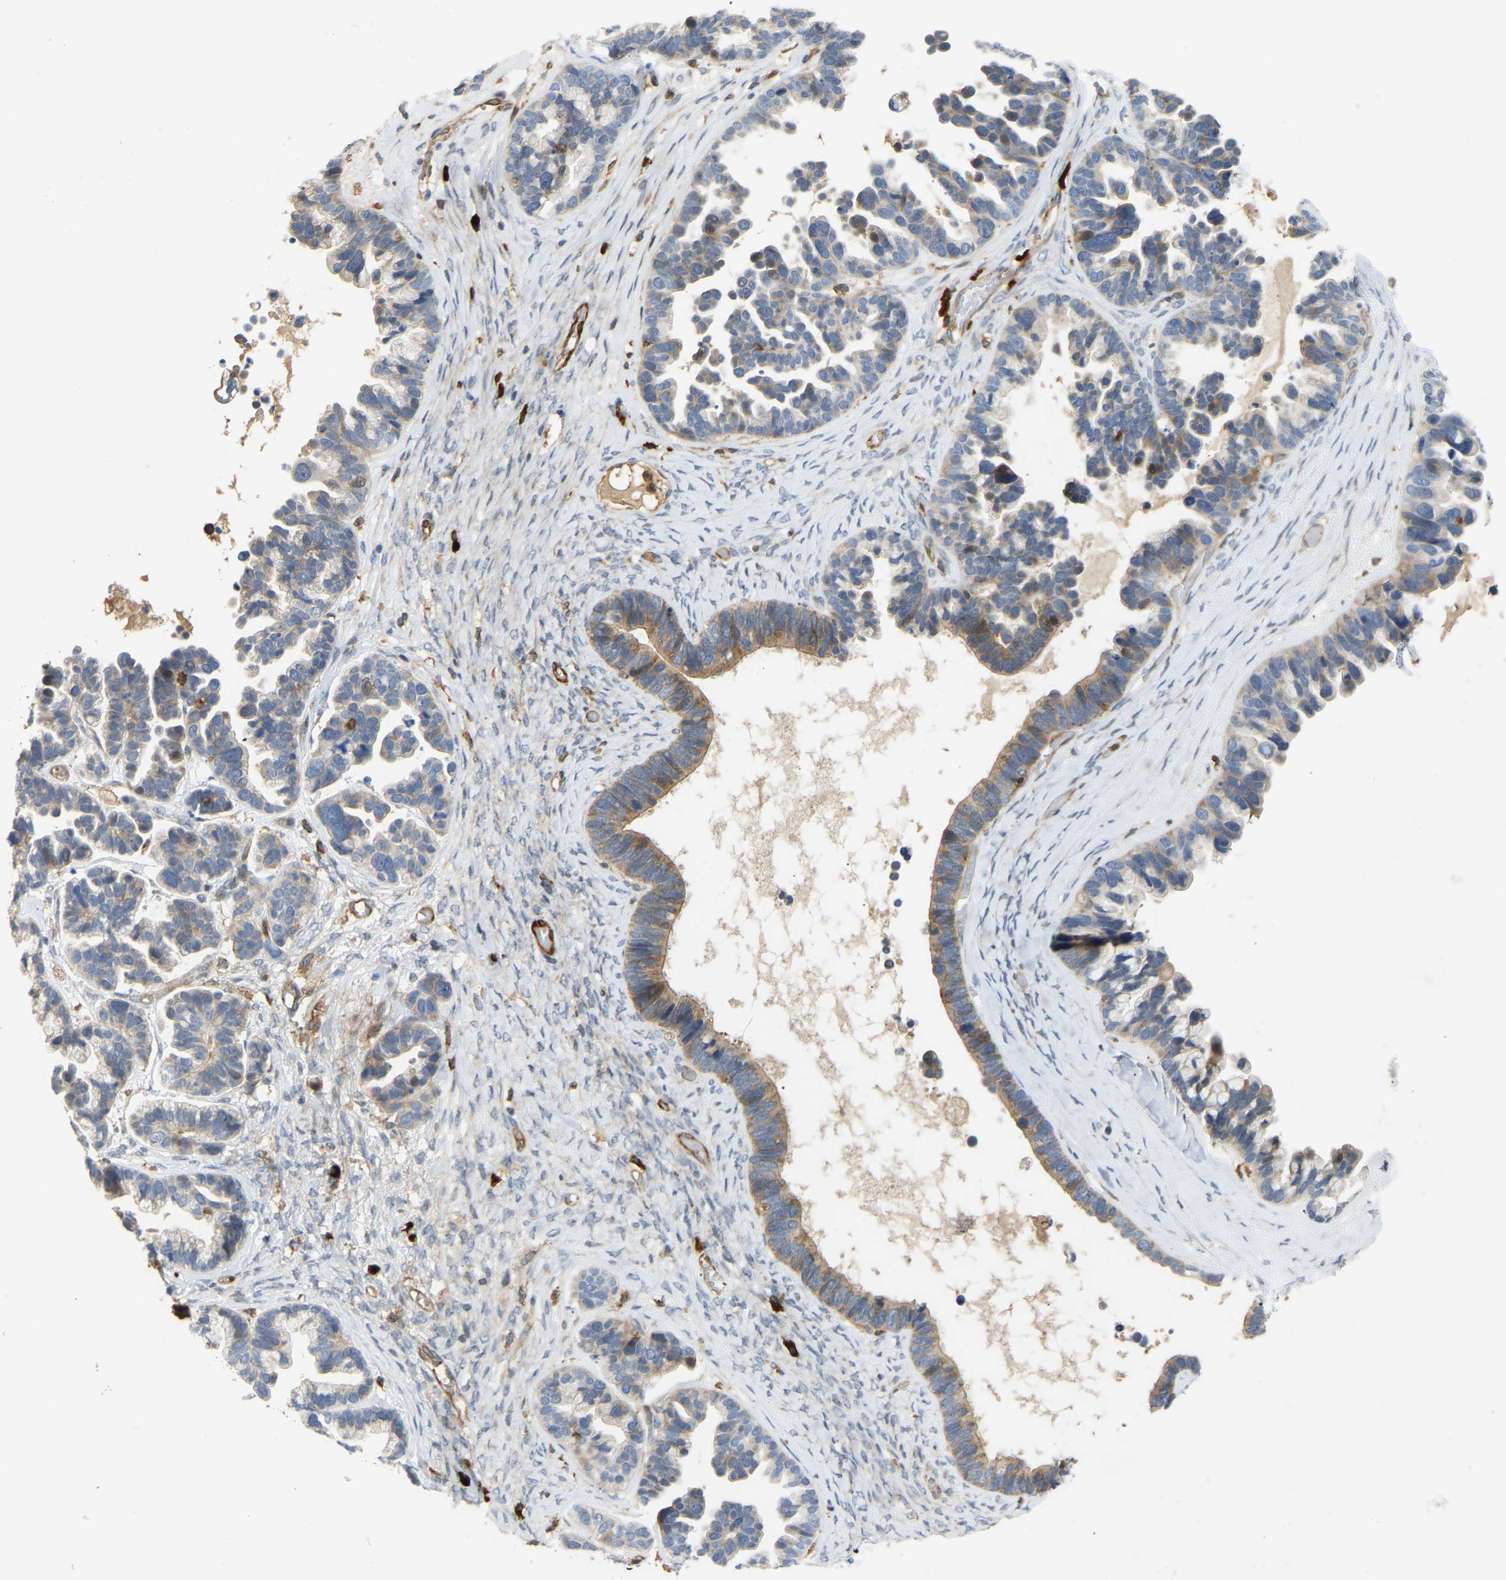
{"staining": {"intensity": "weak", "quantity": "25%-75%", "location": "cytoplasmic/membranous"}, "tissue": "ovarian cancer", "cell_type": "Tumor cells", "image_type": "cancer", "snomed": [{"axis": "morphology", "description": "Cystadenocarcinoma, serous, NOS"}, {"axis": "topography", "description": "Ovary"}], "caption": "Protein expression analysis of human ovarian cancer reveals weak cytoplasmic/membranous staining in about 25%-75% of tumor cells.", "gene": "PLCG2", "patient": {"sex": "female", "age": 56}}